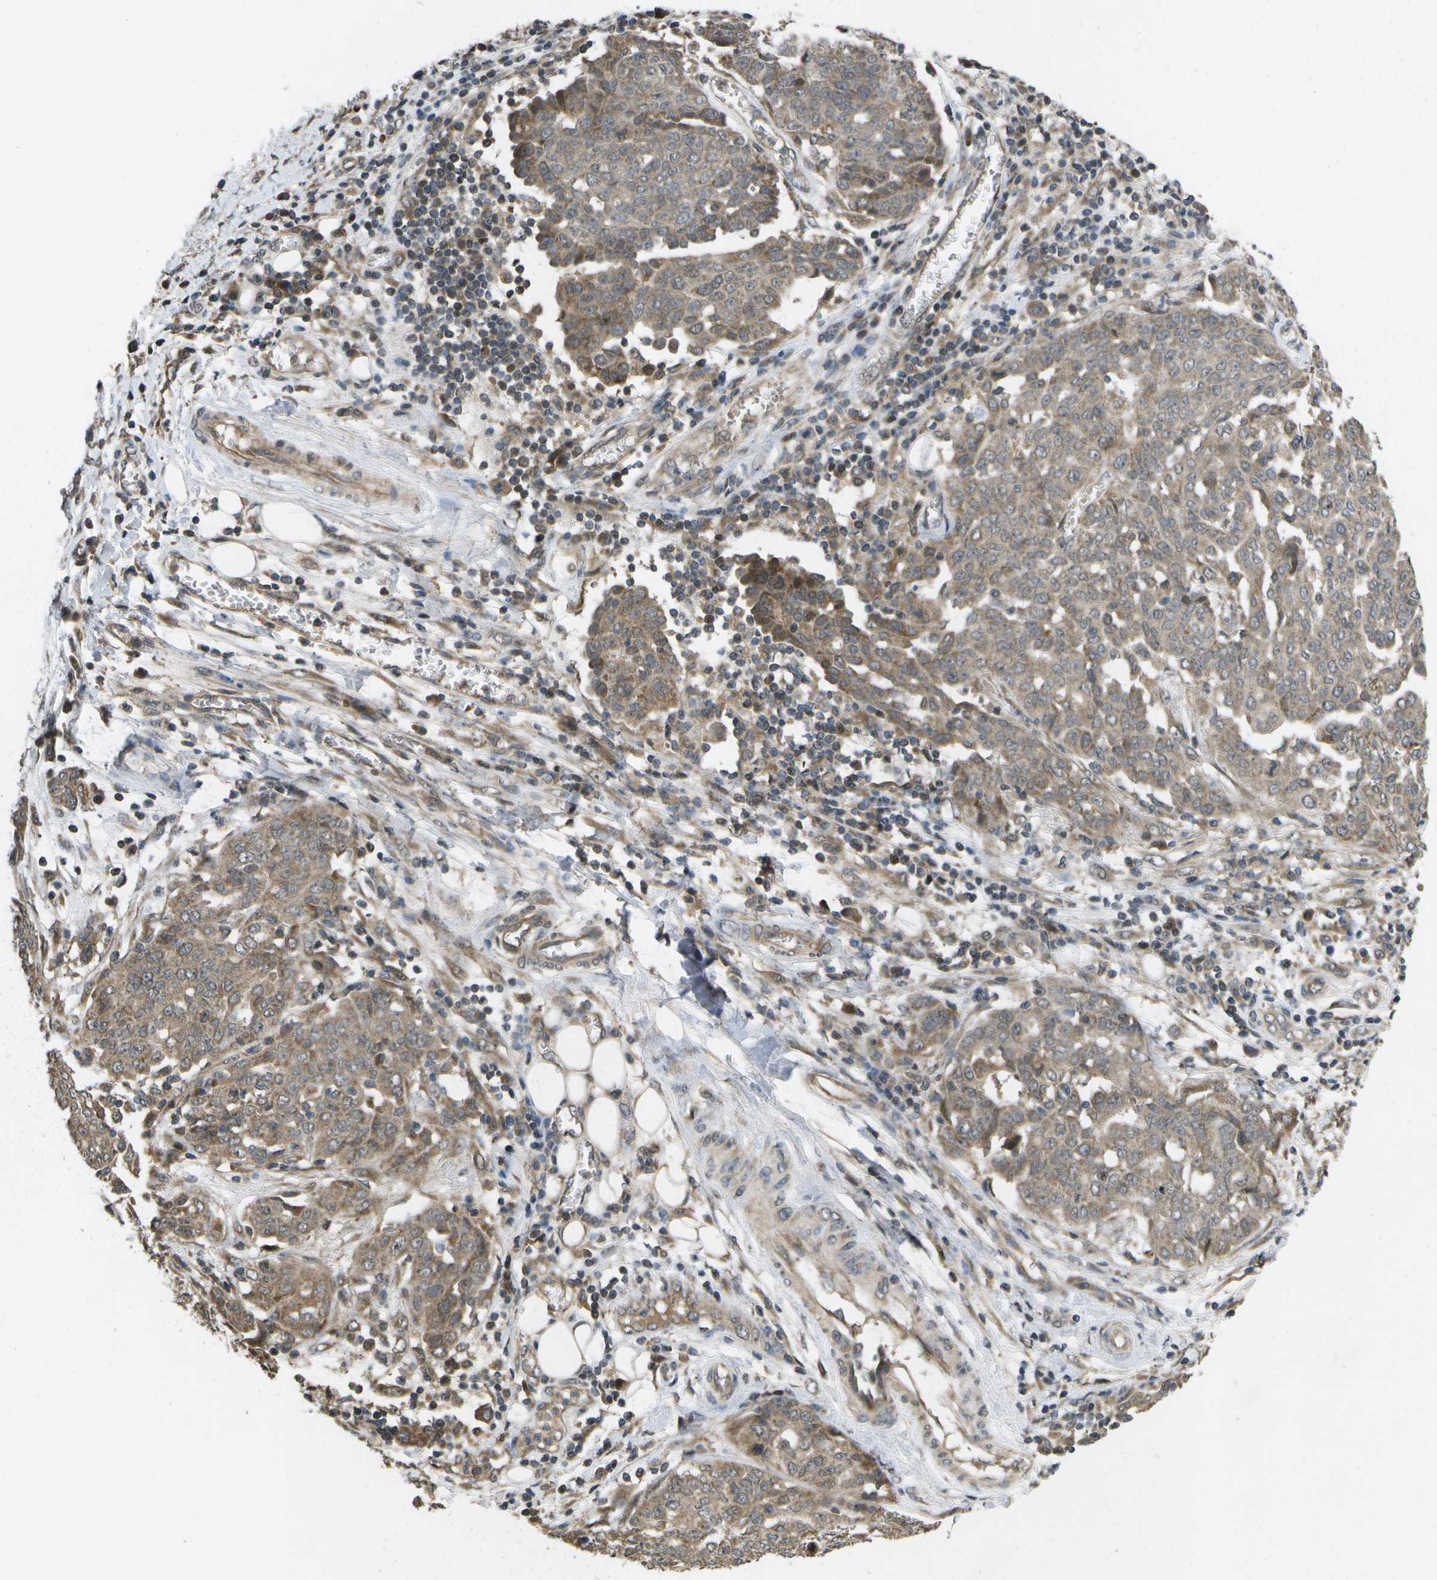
{"staining": {"intensity": "moderate", "quantity": ">75%", "location": "cytoplasmic/membranous"}, "tissue": "ovarian cancer", "cell_type": "Tumor cells", "image_type": "cancer", "snomed": [{"axis": "morphology", "description": "Cystadenocarcinoma, serous, NOS"}, {"axis": "topography", "description": "Soft tissue"}, {"axis": "topography", "description": "Ovary"}], "caption": "Immunohistochemistry micrograph of neoplastic tissue: human ovarian serous cystadenocarcinoma stained using IHC shows medium levels of moderate protein expression localized specifically in the cytoplasmic/membranous of tumor cells, appearing as a cytoplasmic/membranous brown color.", "gene": "ALAS1", "patient": {"sex": "female", "age": 57}}